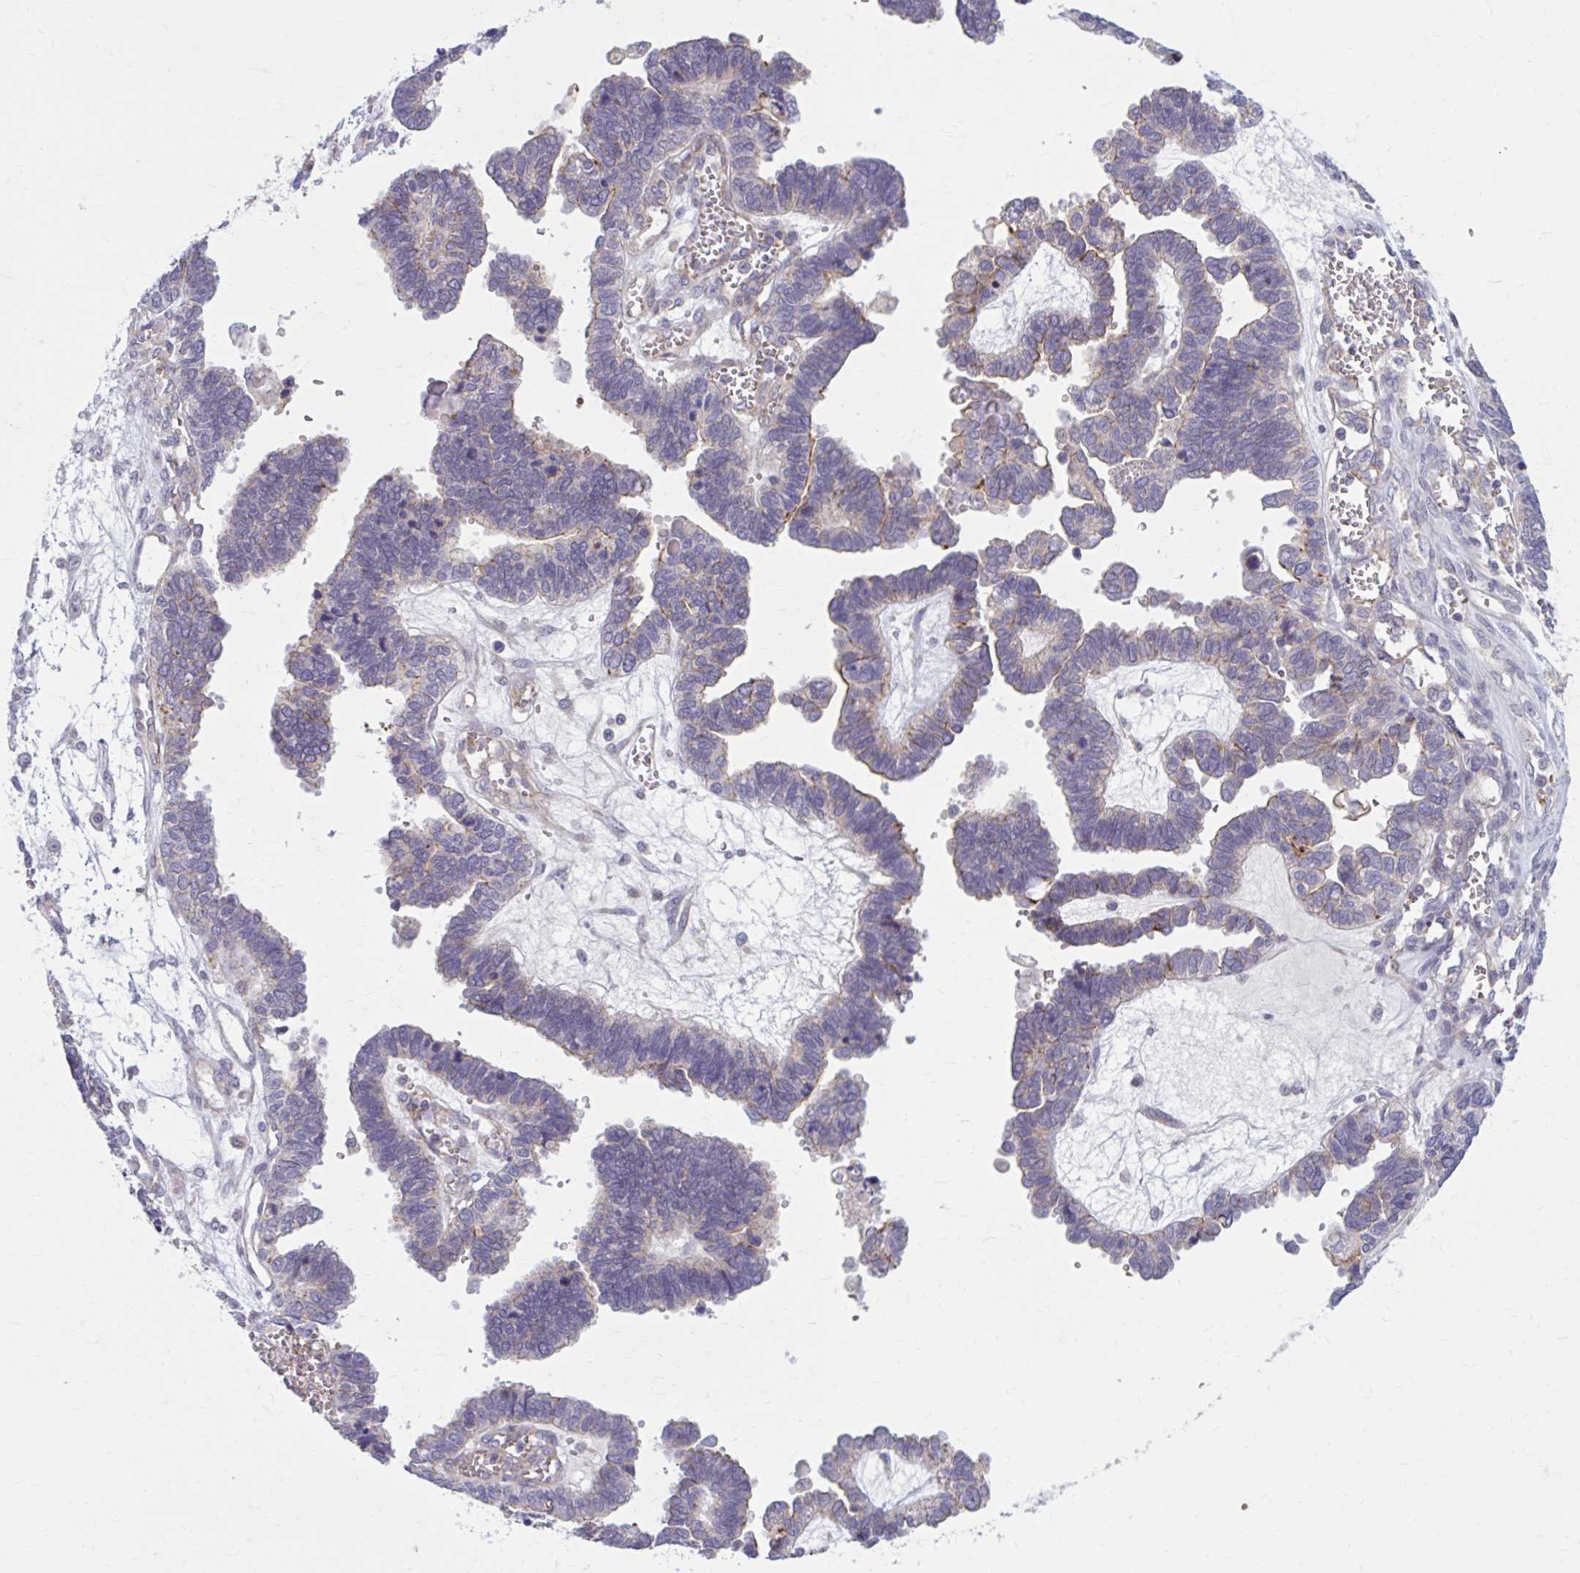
{"staining": {"intensity": "moderate", "quantity": "<25%", "location": "cytoplasmic/membranous"}, "tissue": "ovarian cancer", "cell_type": "Tumor cells", "image_type": "cancer", "snomed": [{"axis": "morphology", "description": "Cystadenocarcinoma, serous, NOS"}, {"axis": "topography", "description": "Ovary"}], "caption": "This micrograph shows immunohistochemistry staining of human ovarian serous cystadenocarcinoma, with low moderate cytoplasmic/membranous expression in approximately <25% of tumor cells.", "gene": "SNF8", "patient": {"sex": "female", "age": 51}}